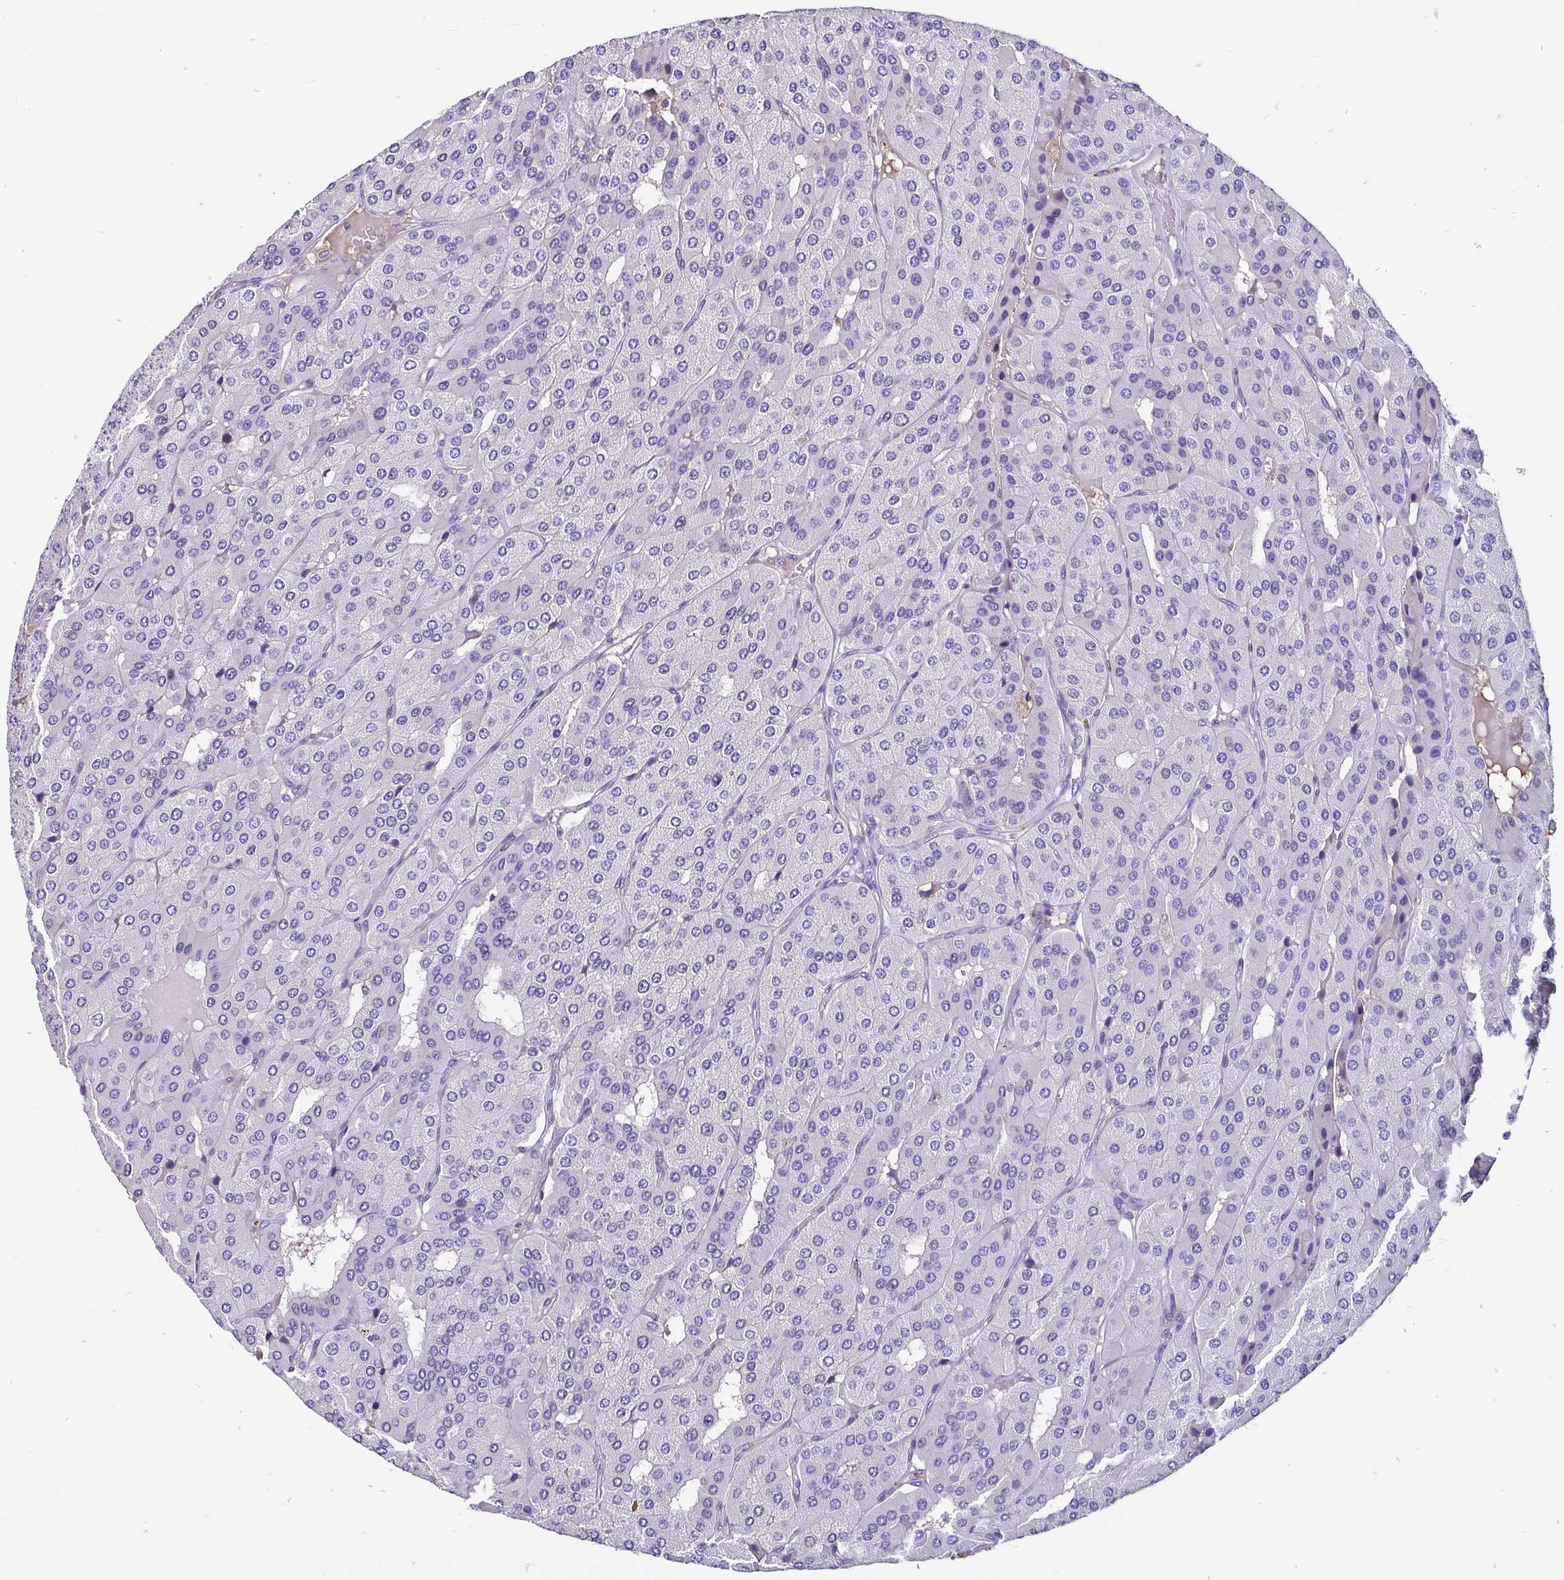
{"staining": {"intensity": "negative", "quantity": "none", "location": "none"}, "tissue": "parathyroid gland", "cell_type": "Glandular cells", "image_type": "normal", "snomed": [{"axis": "morphology", "description": "Normal tissue, NOS"}, {"axis": "morphology", "description": "Adenoma, NOS"}, {"axis": "topography", "description": "Parathyroid gland"}], "caption": "This is an immunohistochemistry micrograph of unremarkable parathyroid gland. There is no positivity in glandular cells.", "gene": "ADAMTS6", "patient": {"sex": "female", "age": 86}}